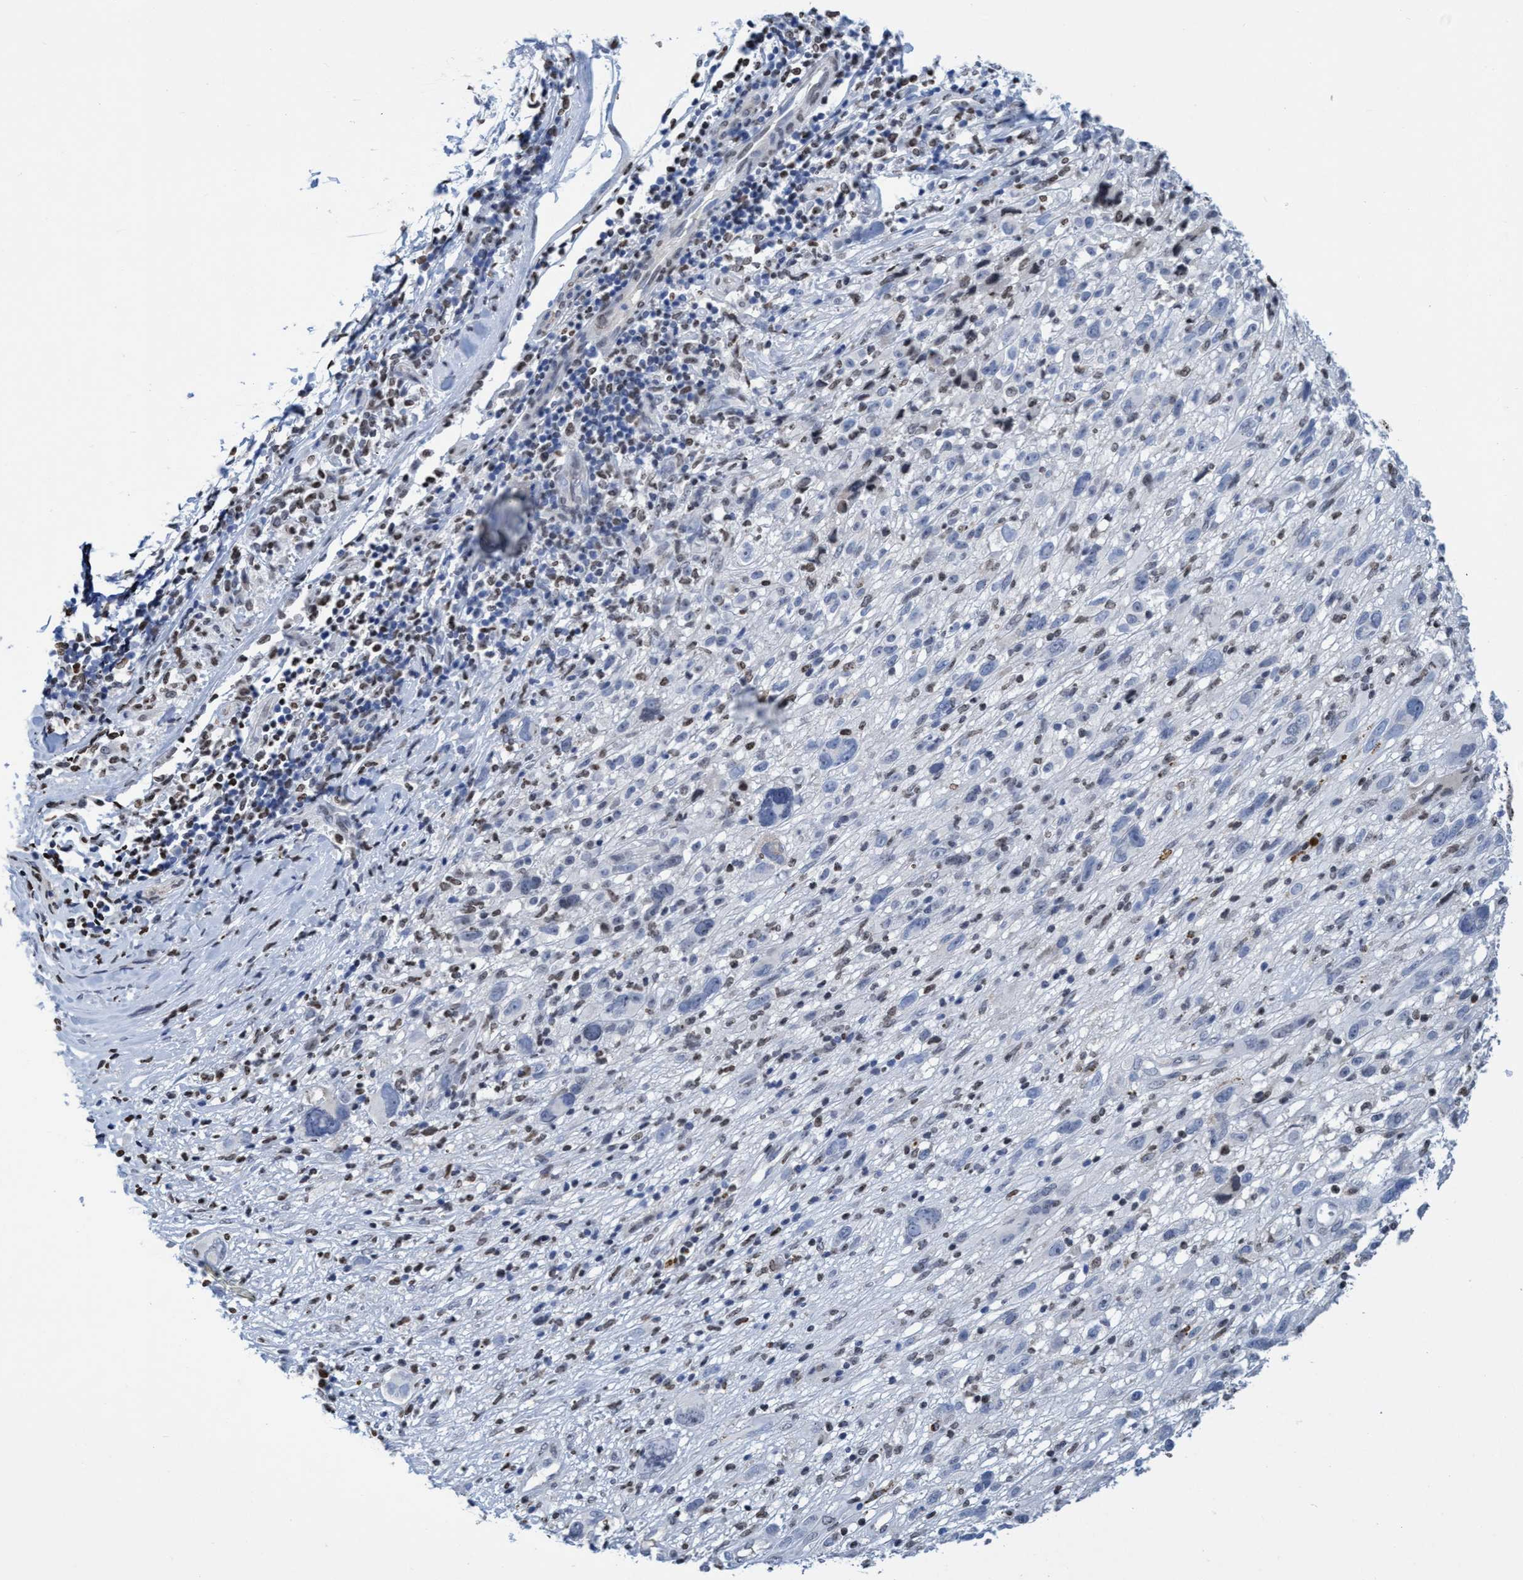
{"staining": {"intensity": "negative", "quantity": "none", "location": "none"}, "tissue": "melanoma", "cell_type": "Tumor cells", "image_type": "cancer", "snomed": [{"axis": "morphology", "description": "Malignant melanoma, NOS"}, {"axis": "topography", "description": "Skin"}], "caption": "This is an immunohistochemistry photomicrograph of melanoma. There is no expression in tumor cells.", "gene": "CBX2", "patient": {"sex": "female", "age": 55}}